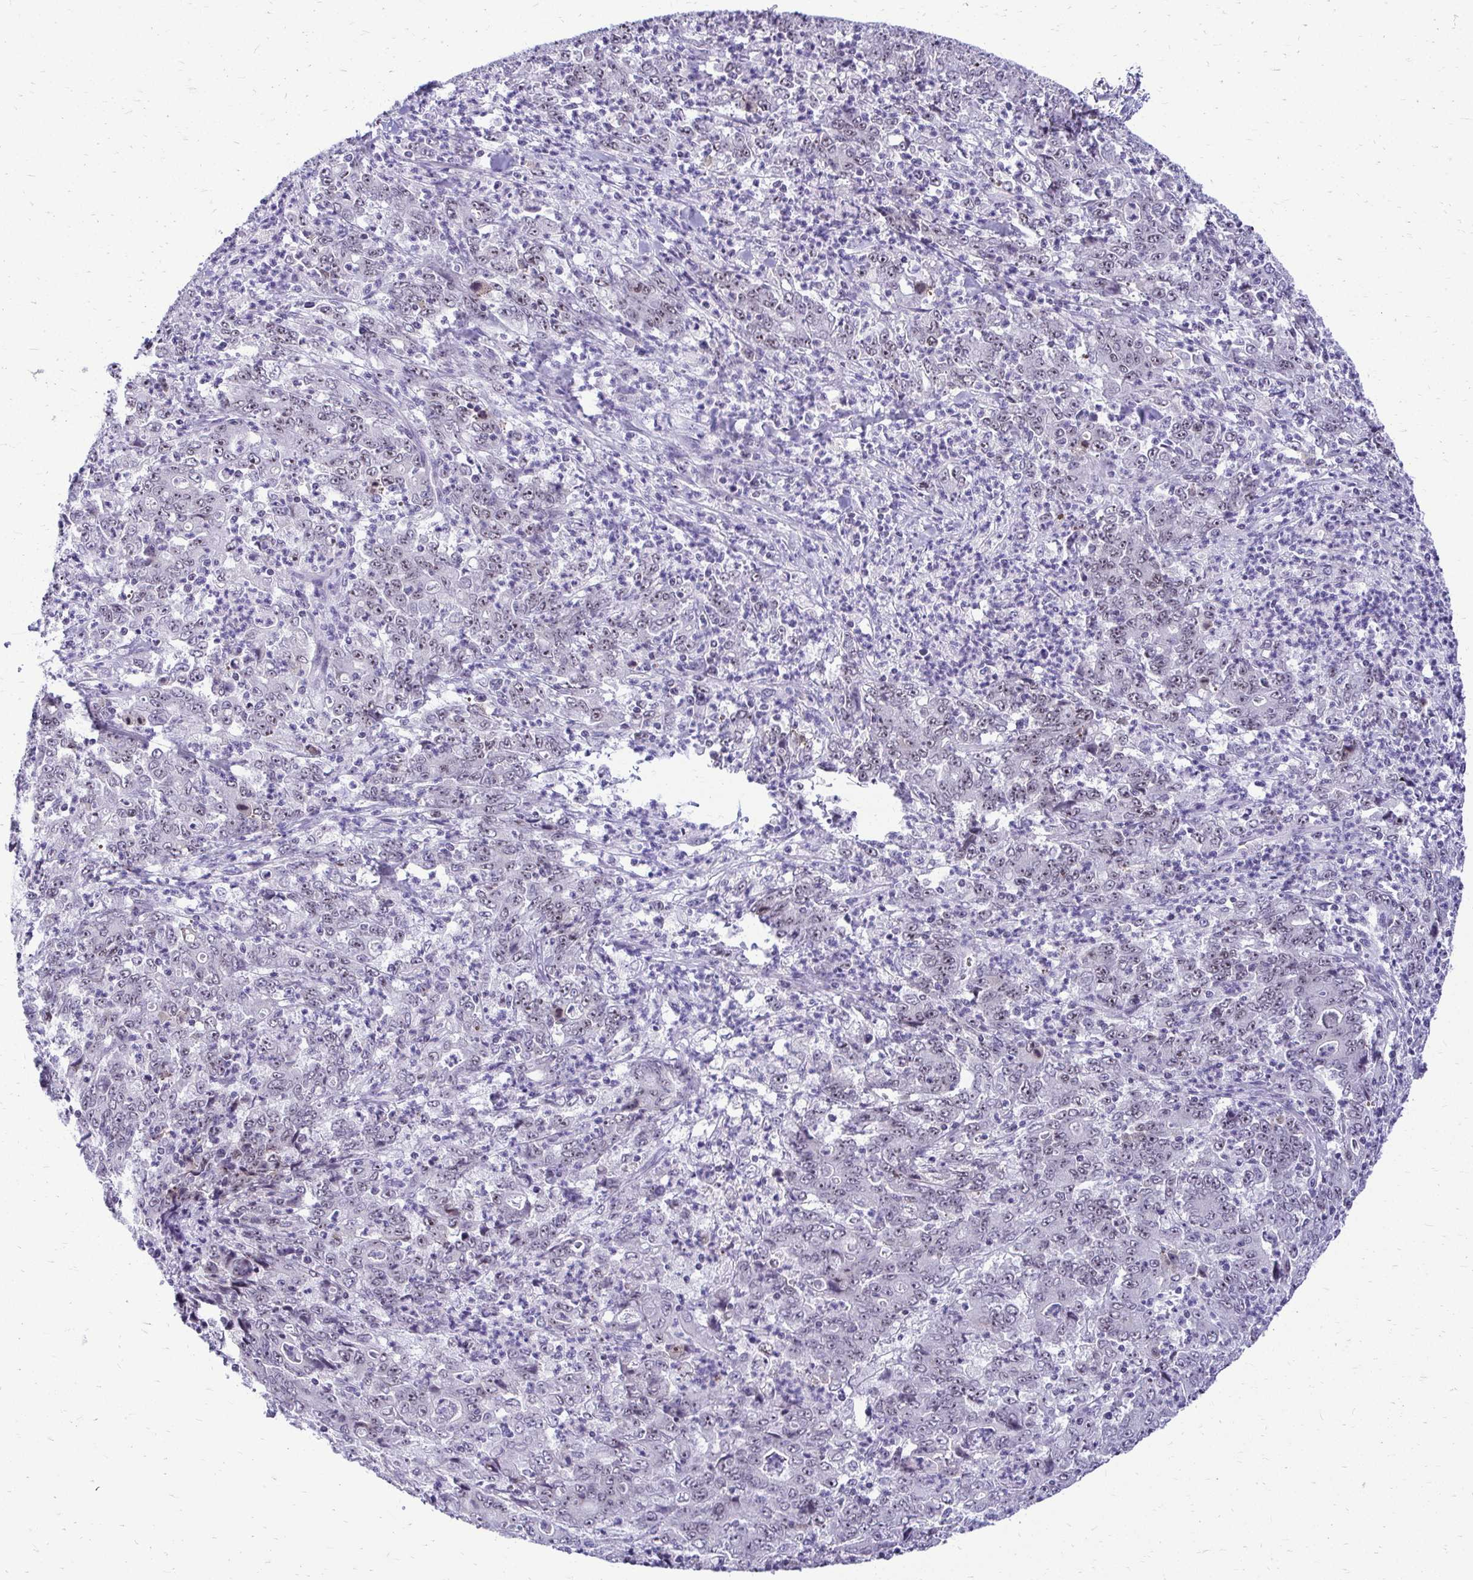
{"staining": {"intensity": "negative", "quantity": "none", "location": "none"}, "tissue": "stomach cancer", "cell_type": "Tumor cells", "image_type": "cancer", "snomed": [{"axis": "morphology", "description": "Adenocarcinoma, NOS"}, {"axis": "topography", "description": "Stomach, lower"}], "caption": "The photomicrograph exhibits no significant expression in tumor cells of adenocarcinoma (stomach).", "gene": "NIFK", "patient": {"sex": "female", "age": 71}}